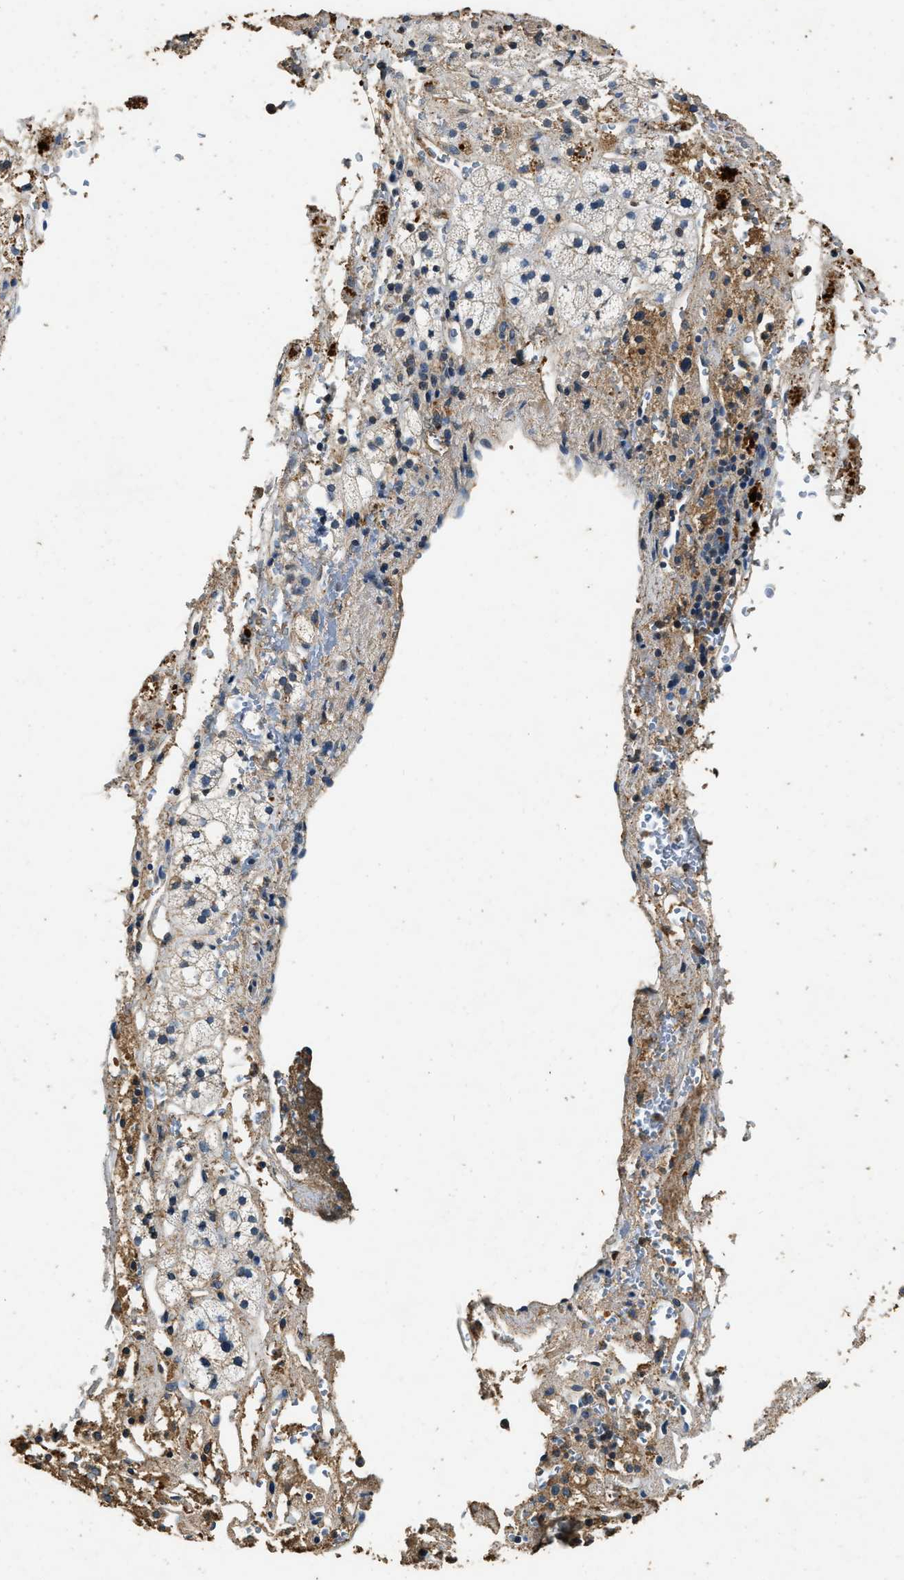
{"staining": {"intensity": "moderate", "quantity": "25%-75%", "location": "cytoplasmic/membranous"}, "tissue": "adrenal gland", "cell_type": "Glandular cells", "image_type": "normal", "snomed": [{"axis": "morphology", "description": "Normal tissue, NOS"}, {"axis": "topography", "description": "Adrenal gland"}], "caption": "Protein expression by IHC reveals moderate cytoplasmic/membranous expression in about 25%-75% of glandular cells in unremarkable adrenal gland.", "gene": "MIB1", "patient": {"sex": "male", "age": 56}}